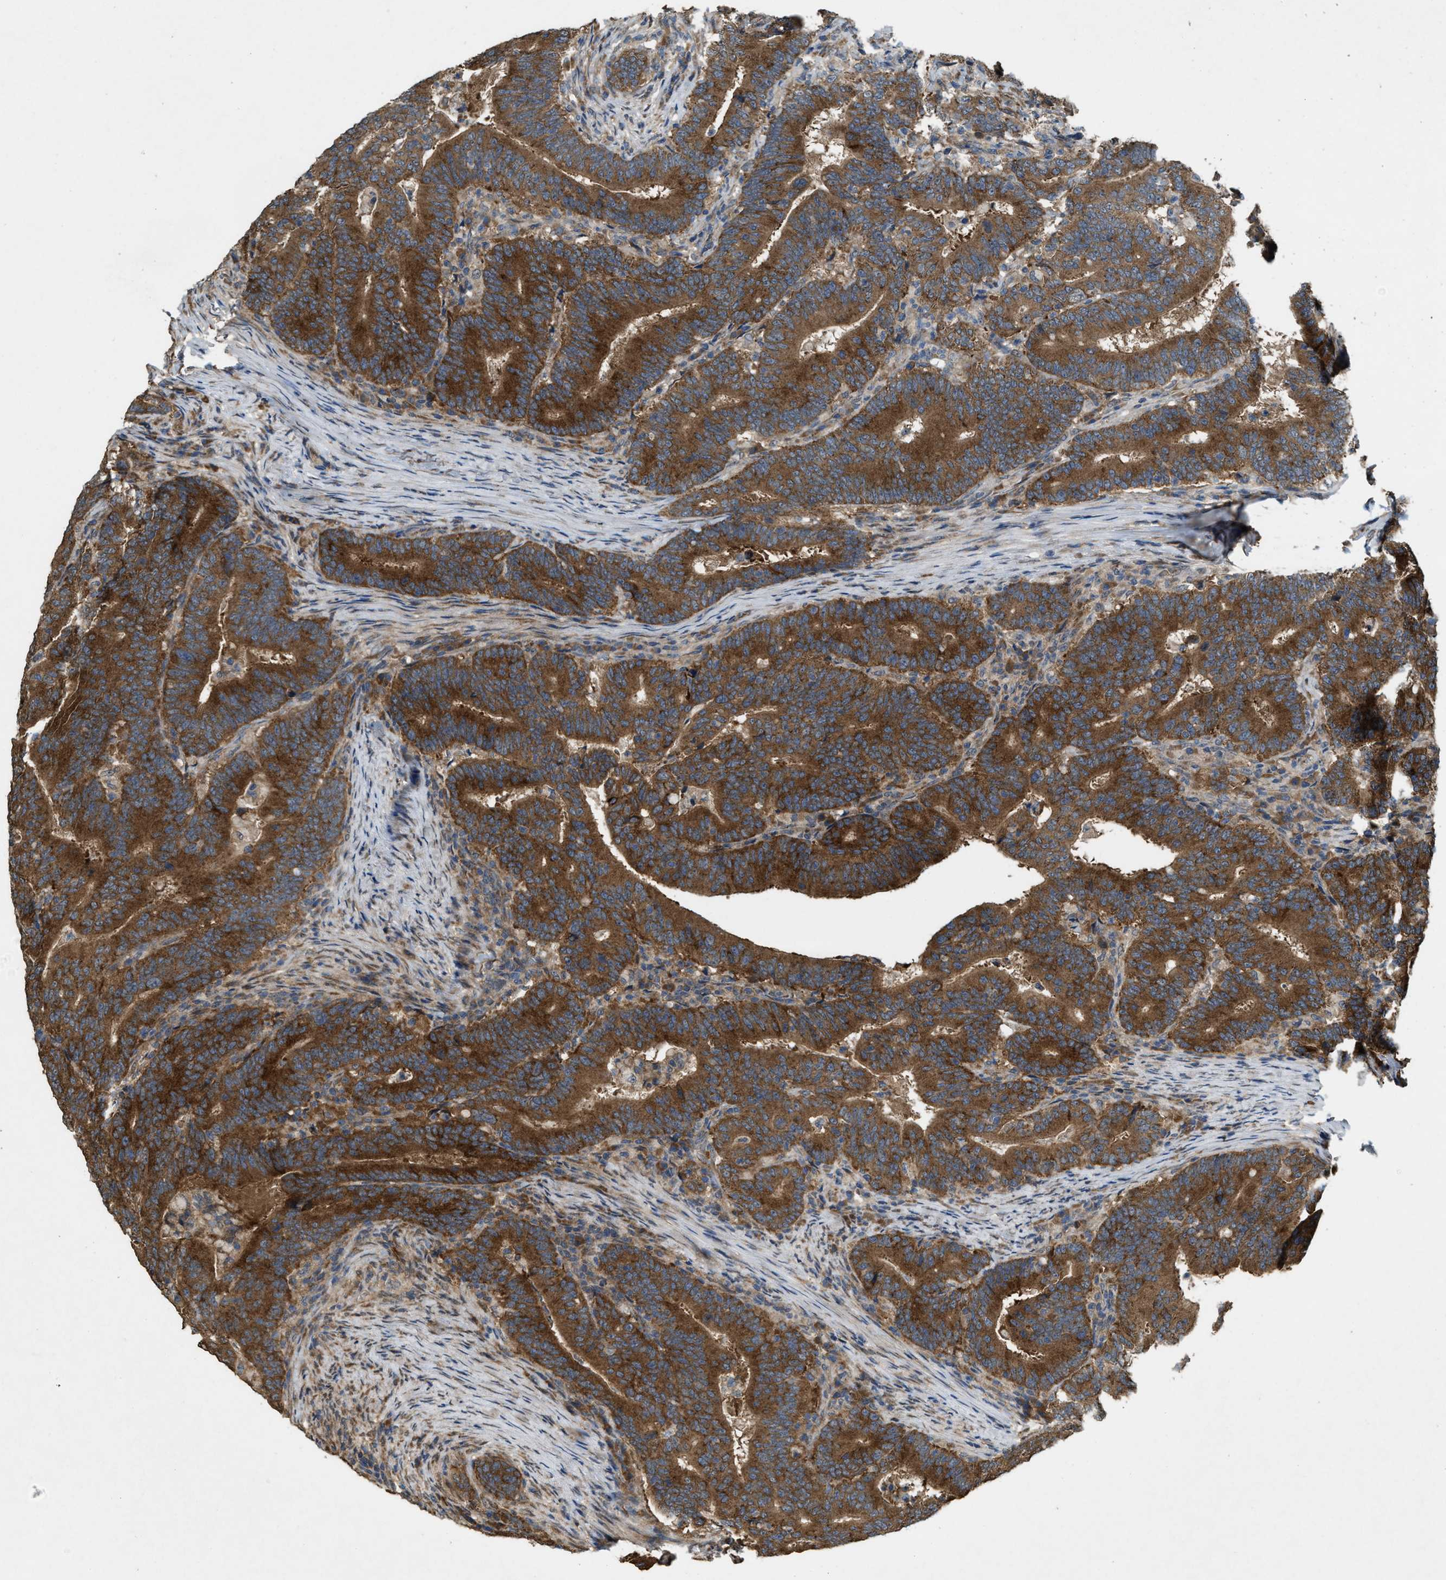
{"staining": {"intensity": "strong", "quantity": ">75%", "location": "cytoplasmic/membranous"}, "tissue": "colorectal cancer", "cell_type": "Tumor cells", "image_type": "cancer", "snomed": [{"axis": "morphology", "description": "Adenocarcinoma, NOS"}, {"axis": "topography", "description": "Colon"}], "caption": "IHC image of human colorectal adenocarcinoma stained for a protein (brown), which demonstrates high levels of strong cytoplasmic/membranous positivity in approximately >75% of tumor cells.", "gene": "ARHGEF5", "patient": {"sex": "female", "age": 66}}